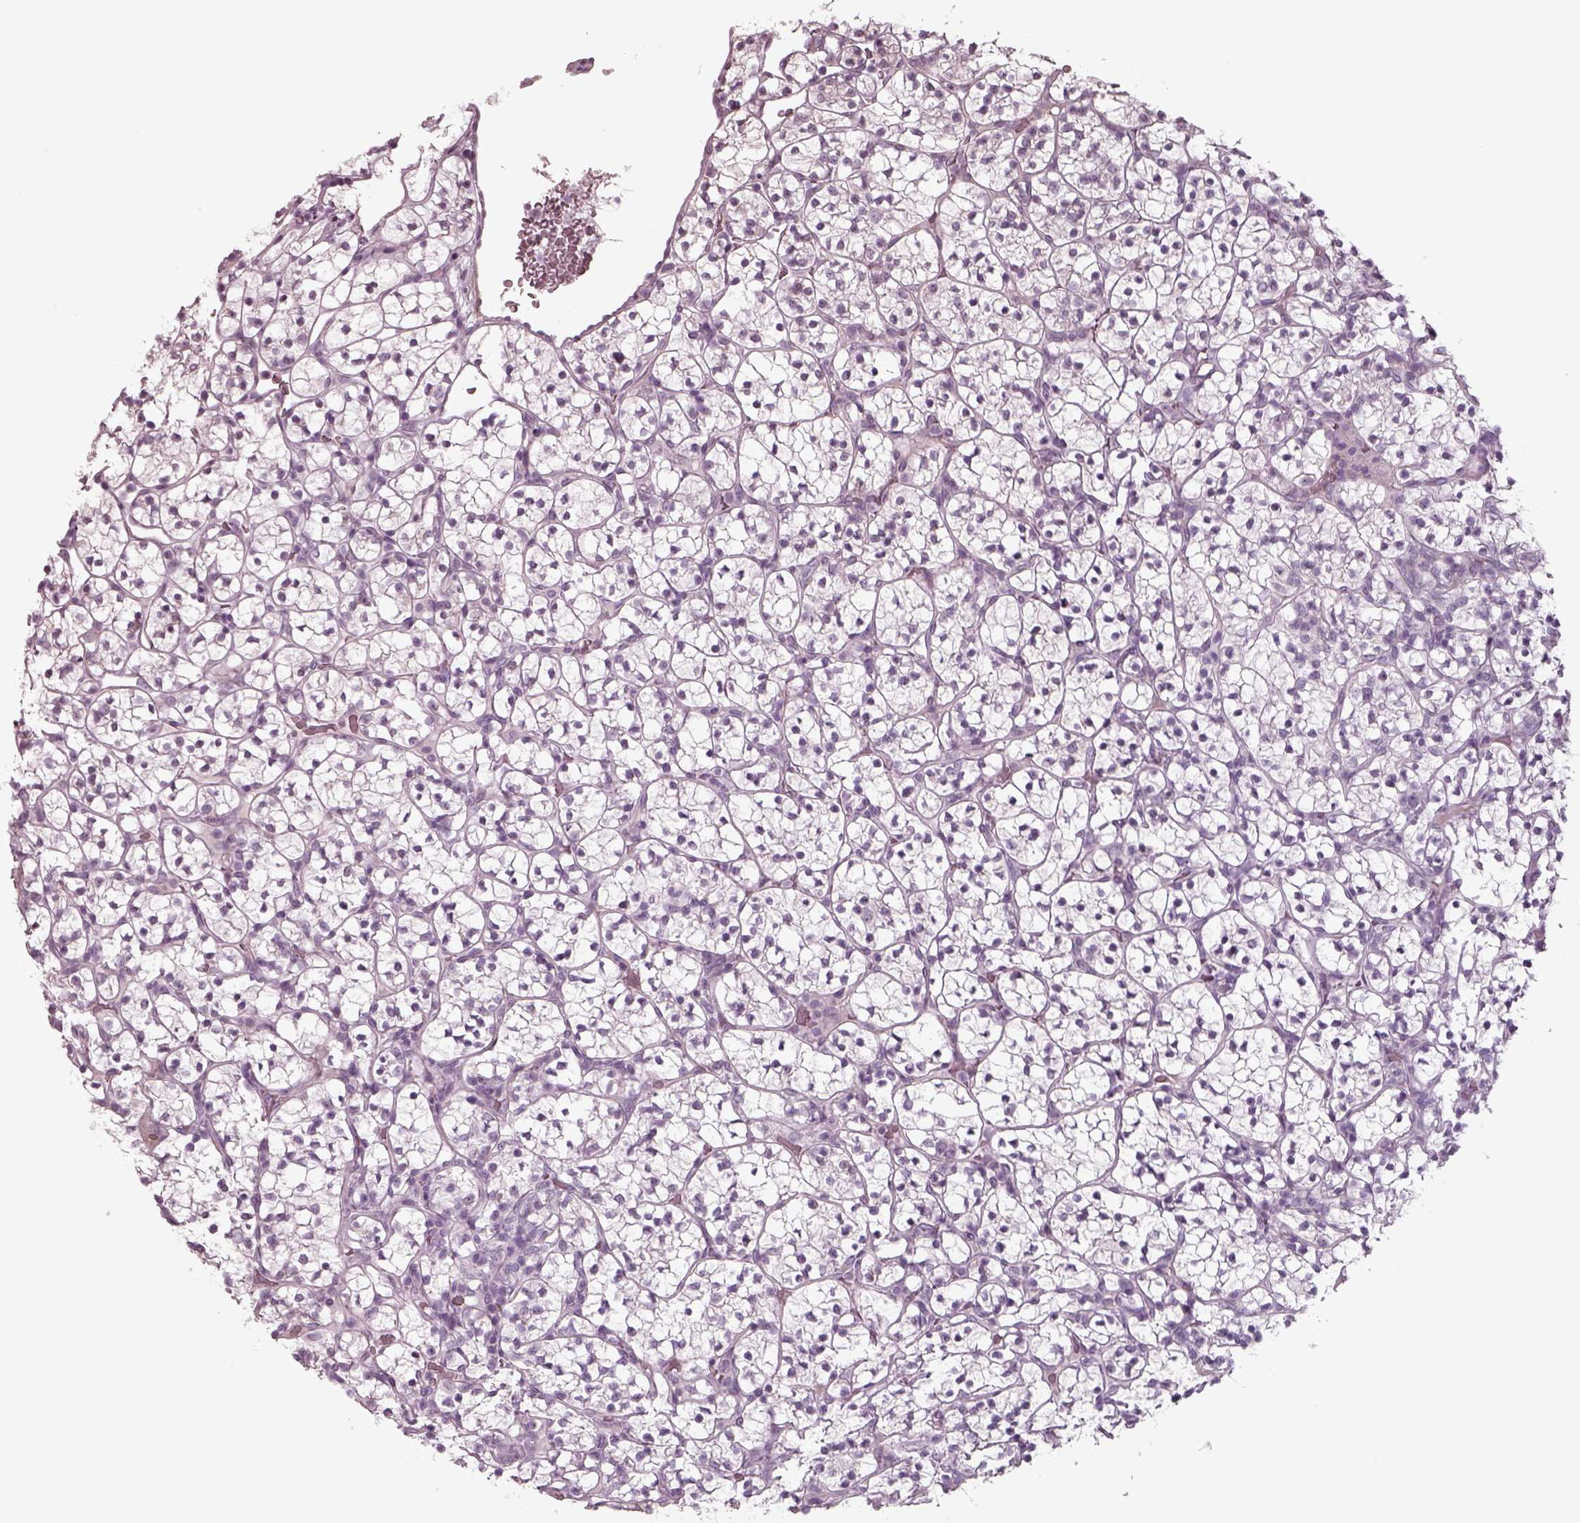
{"staining": {"intensity": "negative", "quantity": "none", "location": "none"}, "tissue": "renal cancer", "cell_type": "Tumor cells", "image_type": "cancer", "snomed": [{"axis": "morphology", "description": "Adenocarcinoma, NOS"}, {"axis": "topography", "description": "Kidney"}], "caption": "Immunohistochemistry (IHC) micrograph of neoplastic tissue: human renal cancer stained with DAB (3,3'-diaminobenzidine) shows no significant protein staining in tumor cells.", "gene": "SEPTIN14", "patient": {"sex": "female", "age": 89}}